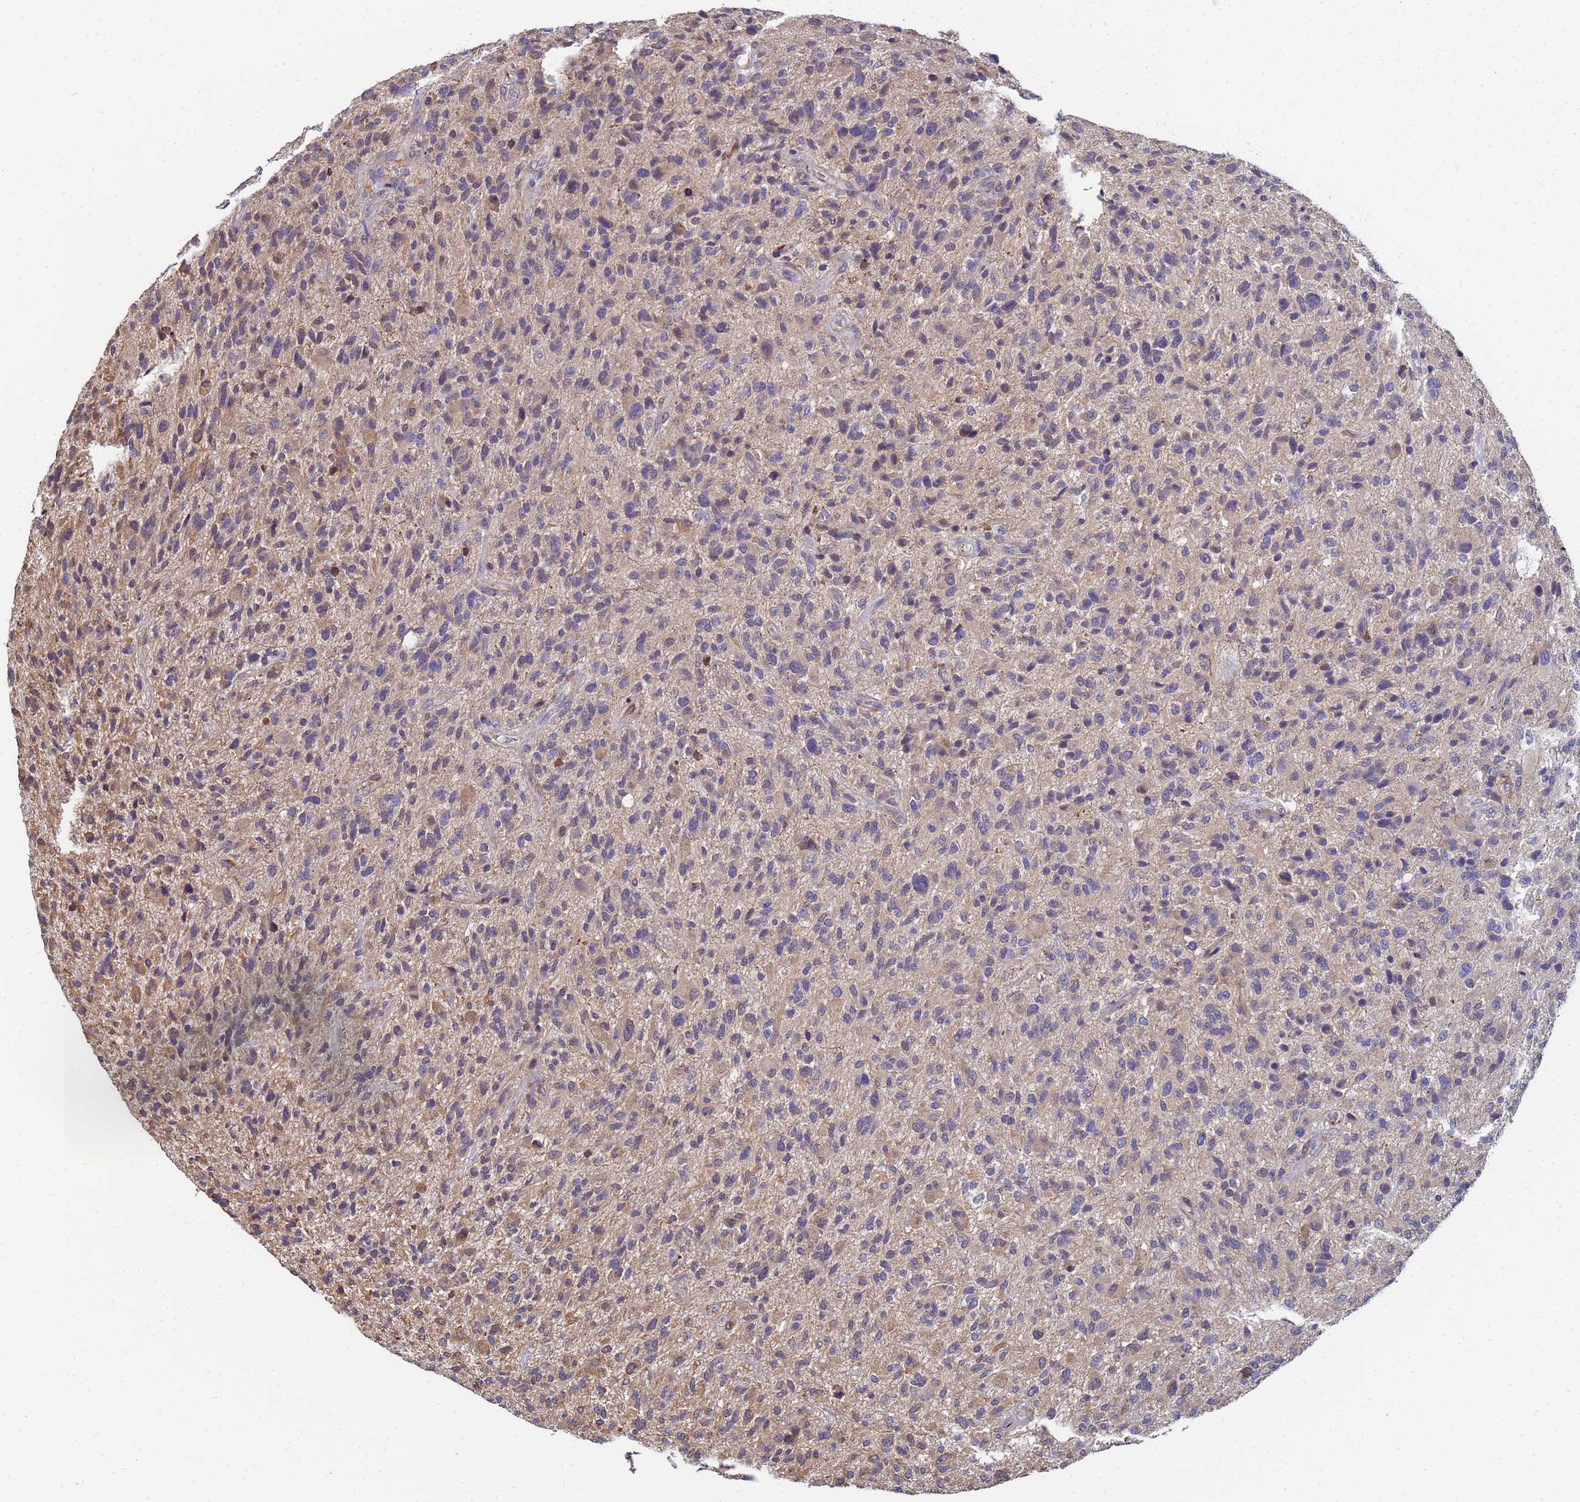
{"staining": {"intensity": "weak", "quantity": "25%-75%", "location": "cytoplasmic/membranous"}, "tissue": "glioma", "cell_type": "Tumor cells", "image_type": "cancer", "snomed": [{"axis": "morphology", "description": "Glioma, malignant, High grade"}, {"axis": "topography", "description": "Brain"}], "caption": "High-magnification brightfield microscopy of malignant glioma (high-grade) stained with DAB (3,3'-diaminobenzidine) (brown) and counterstained with hematoxylin (blue). tumor cells exhibit weak cytoplasmic/membranous positivity is identified in about25%-75% of cells.", "gene": "C5orf34", "patient": {"sex": "male", "age": 47}}